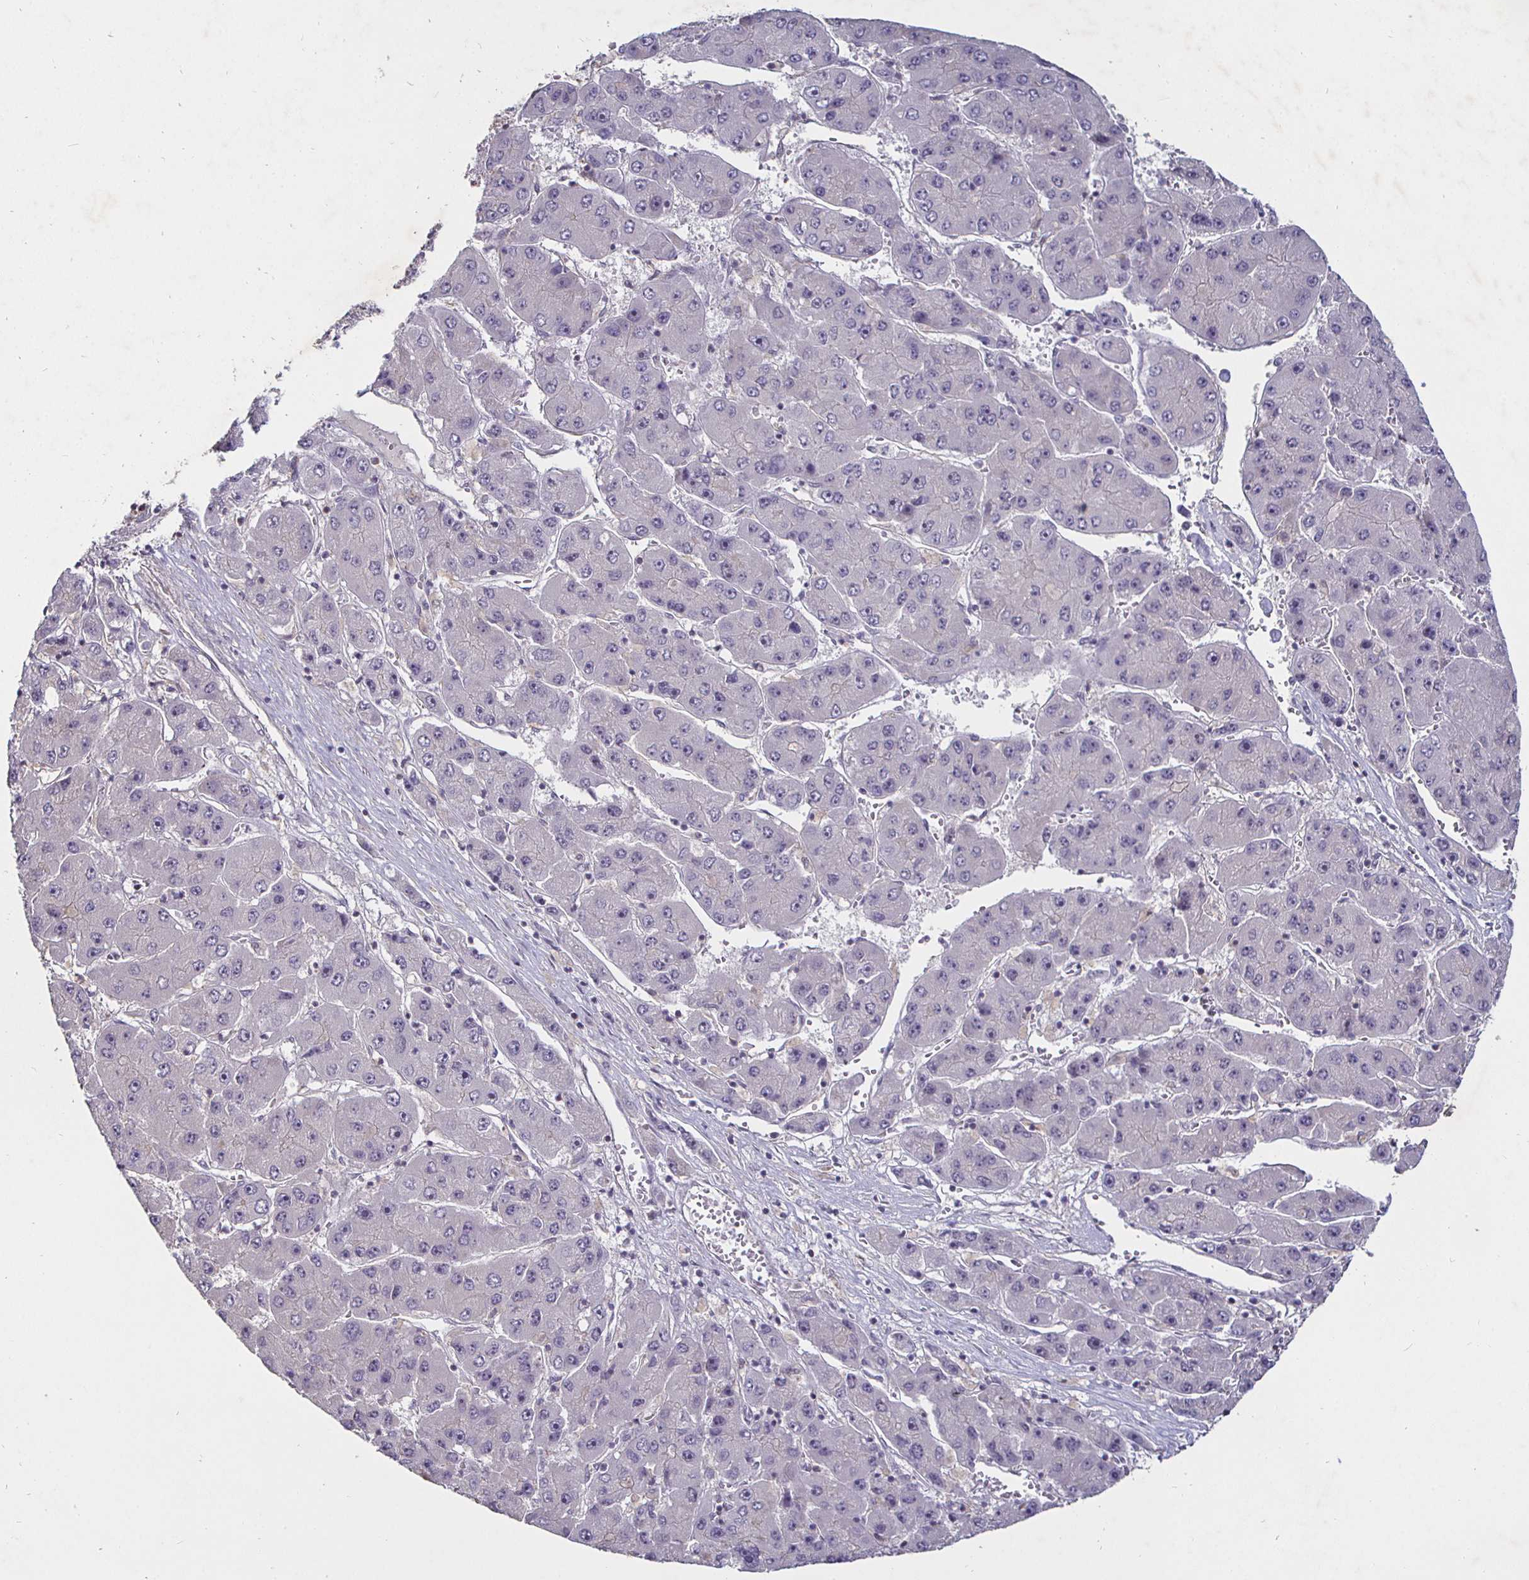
{"staining": {"intensity": "negative", "quantity": "none", "location": "none"}, "tissue": "liver cancer", "cell_type": "Tumor cells", "image_type": "cancer", "snomed": [{"axis": "morphology", "description": "Carcinoma, Hepatocellular, NOS"}, {"axis": "topography", "description": "Liver"}], "caption": "The image exhibits no staining of tumor cells in liver hepatocellular carcinoma.", "gene": "MLH1", "patient": {"sex": "female", "age": 61}}